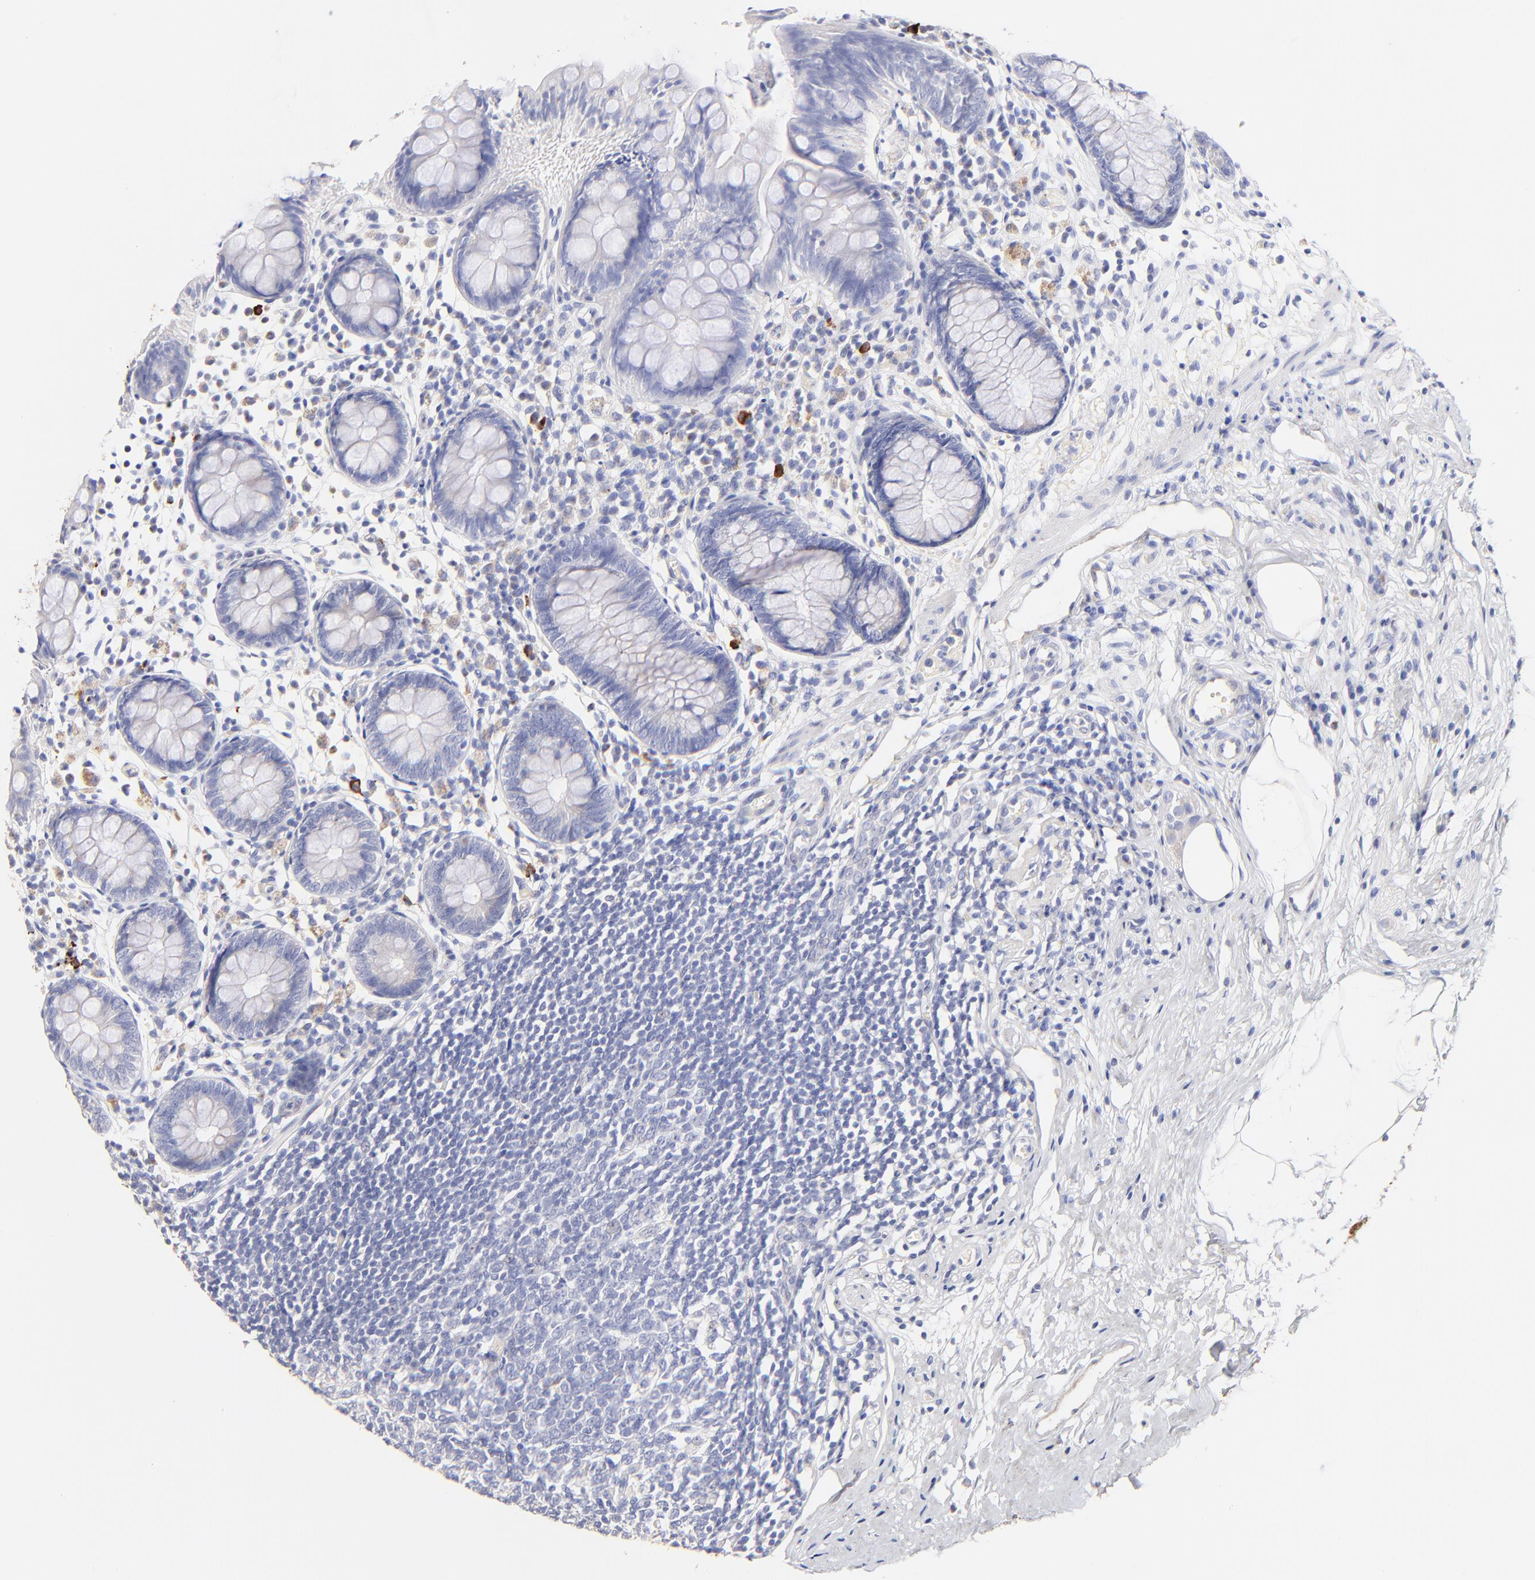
{"staining": {"intensity": "negative", "quantity": "none", "location": "none"}, "tissue": "appendix", "cell_type": "Glandular cells", "image_type": "normal", "snomed": [{"axis": "morphology", "description": "Normal tissue, NOS"}, {"axis": "topography", "description": "Appendix"}], "caption": "Appendix was stained to show a protein in brown. There is no significant positivity in glandular cells.", "gene": "ASB9", "patient": {"sex": "male", "age": 38}}